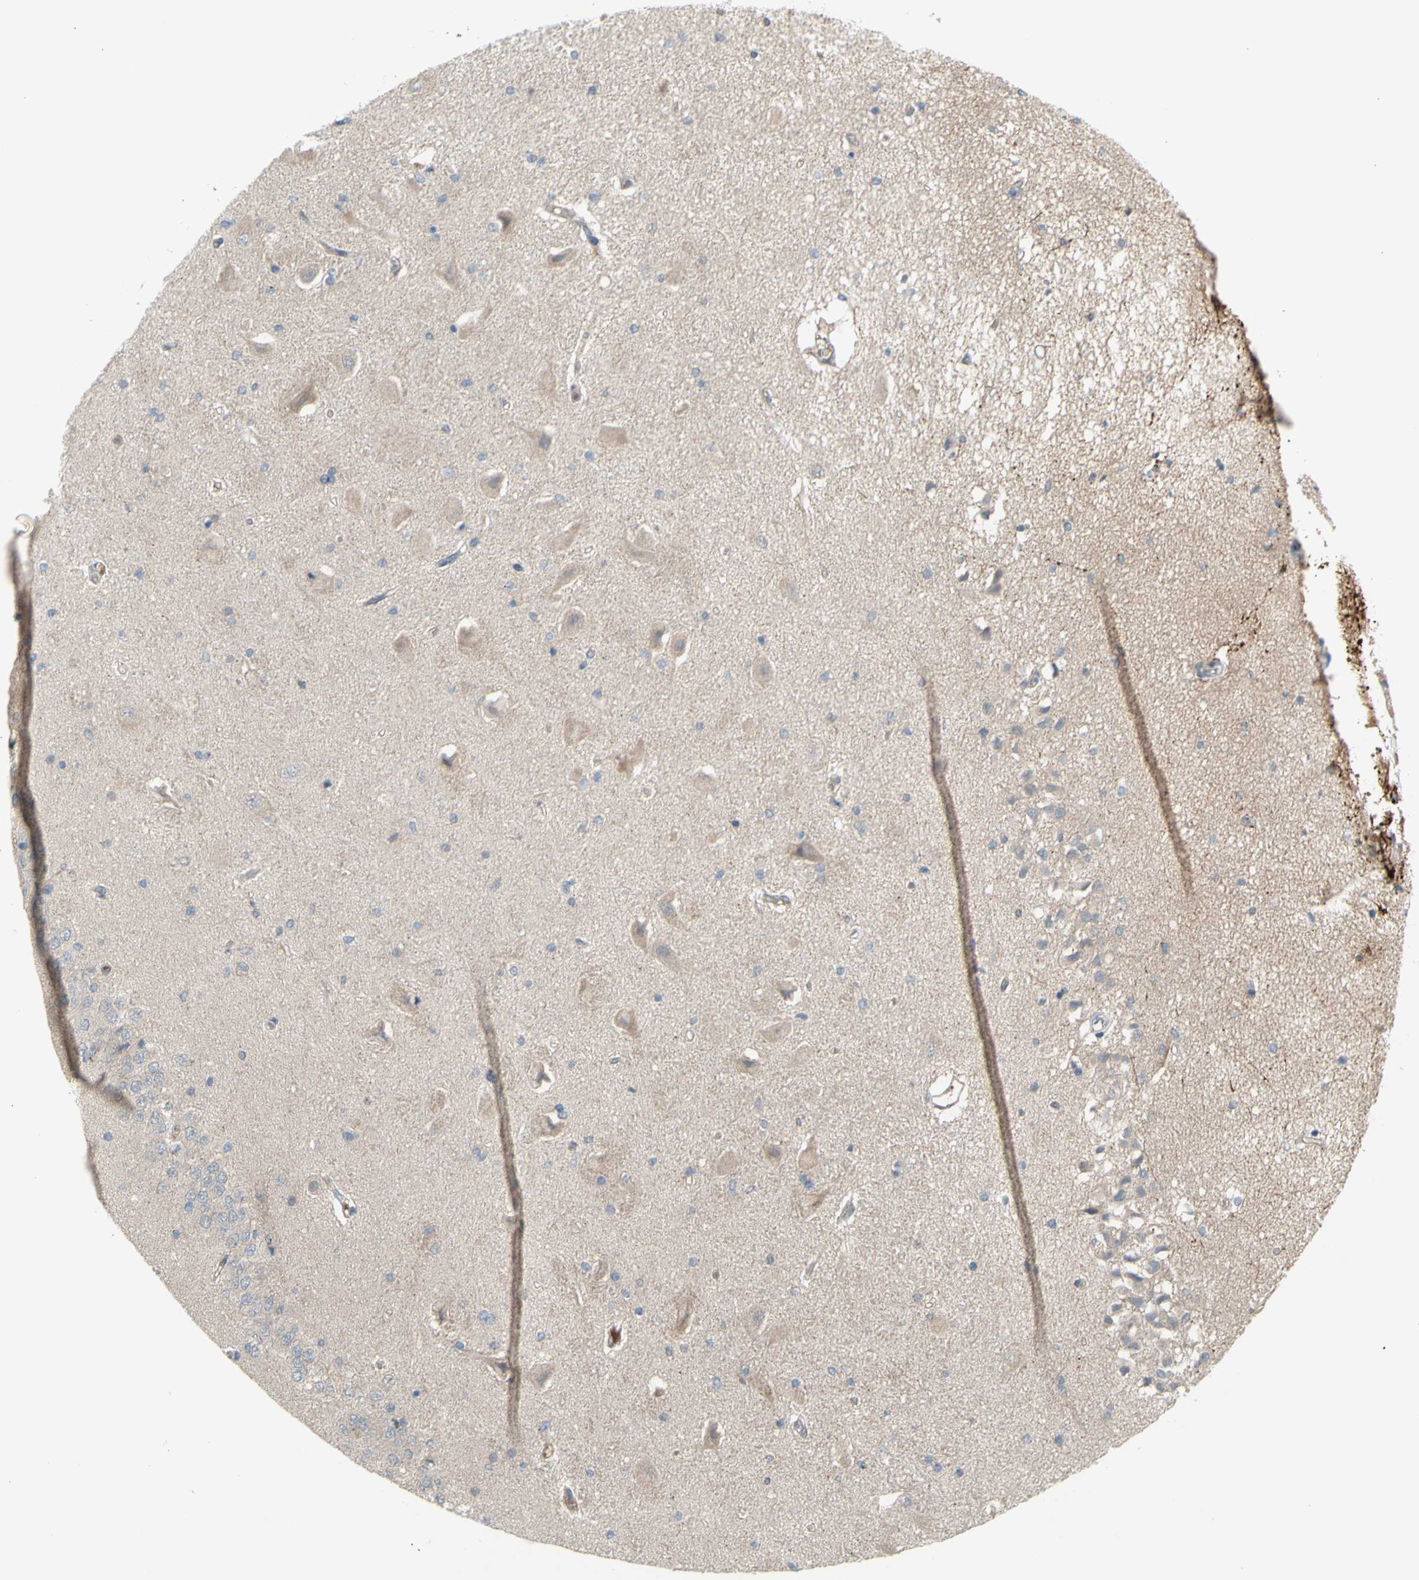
{"staining": {"intensity": "moderate", "quantity": "<25%", "location": "cytoplasmic/membranous"}, "tissue": "hippocampus", "cell_type": "Glial cells", "image_type": "normal", "snomed": [{"axis": "morphology", "description": "Normal tissue, NOS"}, {"axis": "topography", "description": "Hippocampus"}], "caption": "Approximately <25% of glial cells in unremarkable human hippocampus display moderate cytoplasmic/membranous protein staining as visualized by brown immunohistochemical staining.", "gene": "GALNT5", "patient": {"sex": "female", "age": 54}}